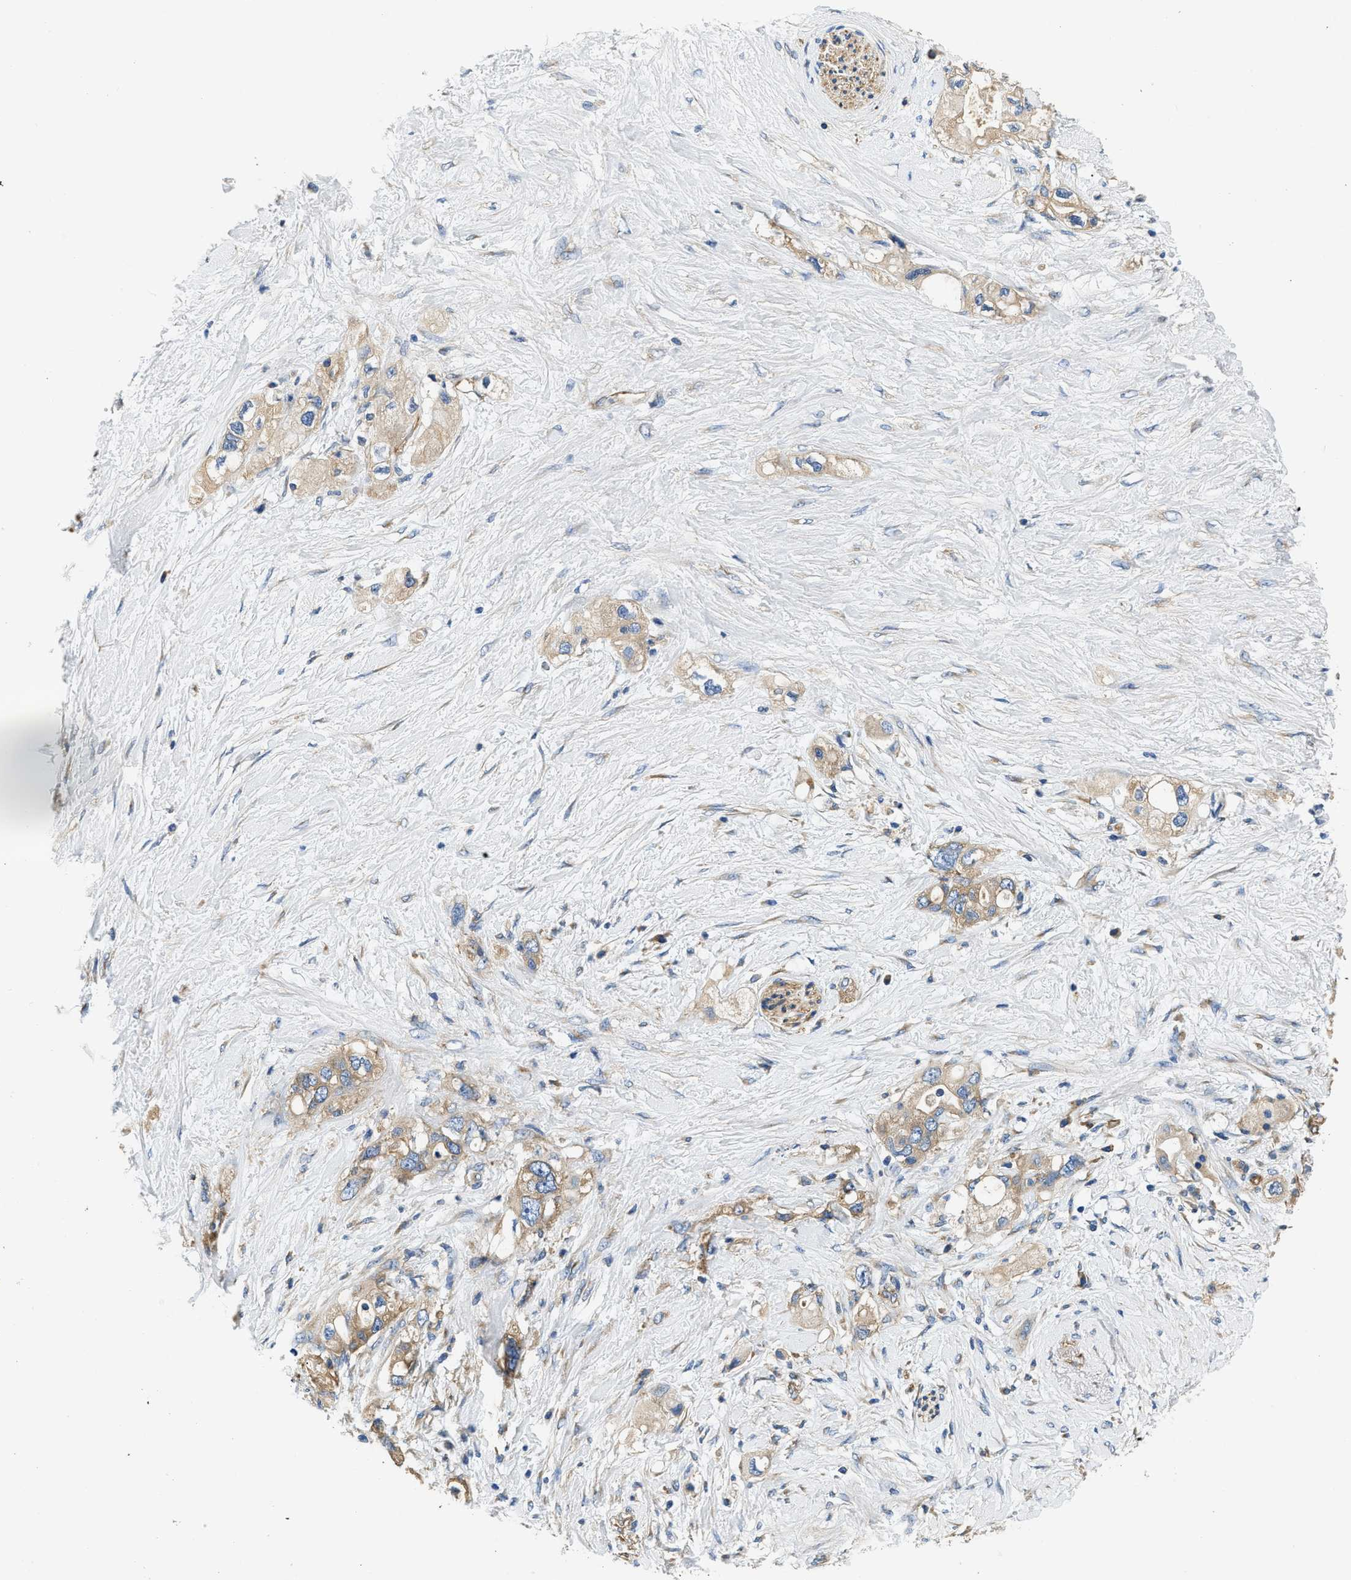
{"staining": {"intensity": "moderate", "quantity": ">75%", "location": "cytoplasmic/membranous"}, "tissue": "pancreatic cancer", "cell_type": "Tumor cells", "image_type": "cancer", "snomed": [{"axis": "morphology", "description": "Adenocarcinoma, NOS"}, {"axis": "topography", "description": "Pancreas"}], "caption": "Pancreatic cancer (adenocarcinoma) was stained to show a protein in brown. There is medium levels of moderate cytoplasmic/membranous staining in approximately >75% of tumor cells. (DAB = brown stain, brightfield microscopy at high magnification).", "gene": "CSDE1", "patient": {"sex": "female", "age": 56}}